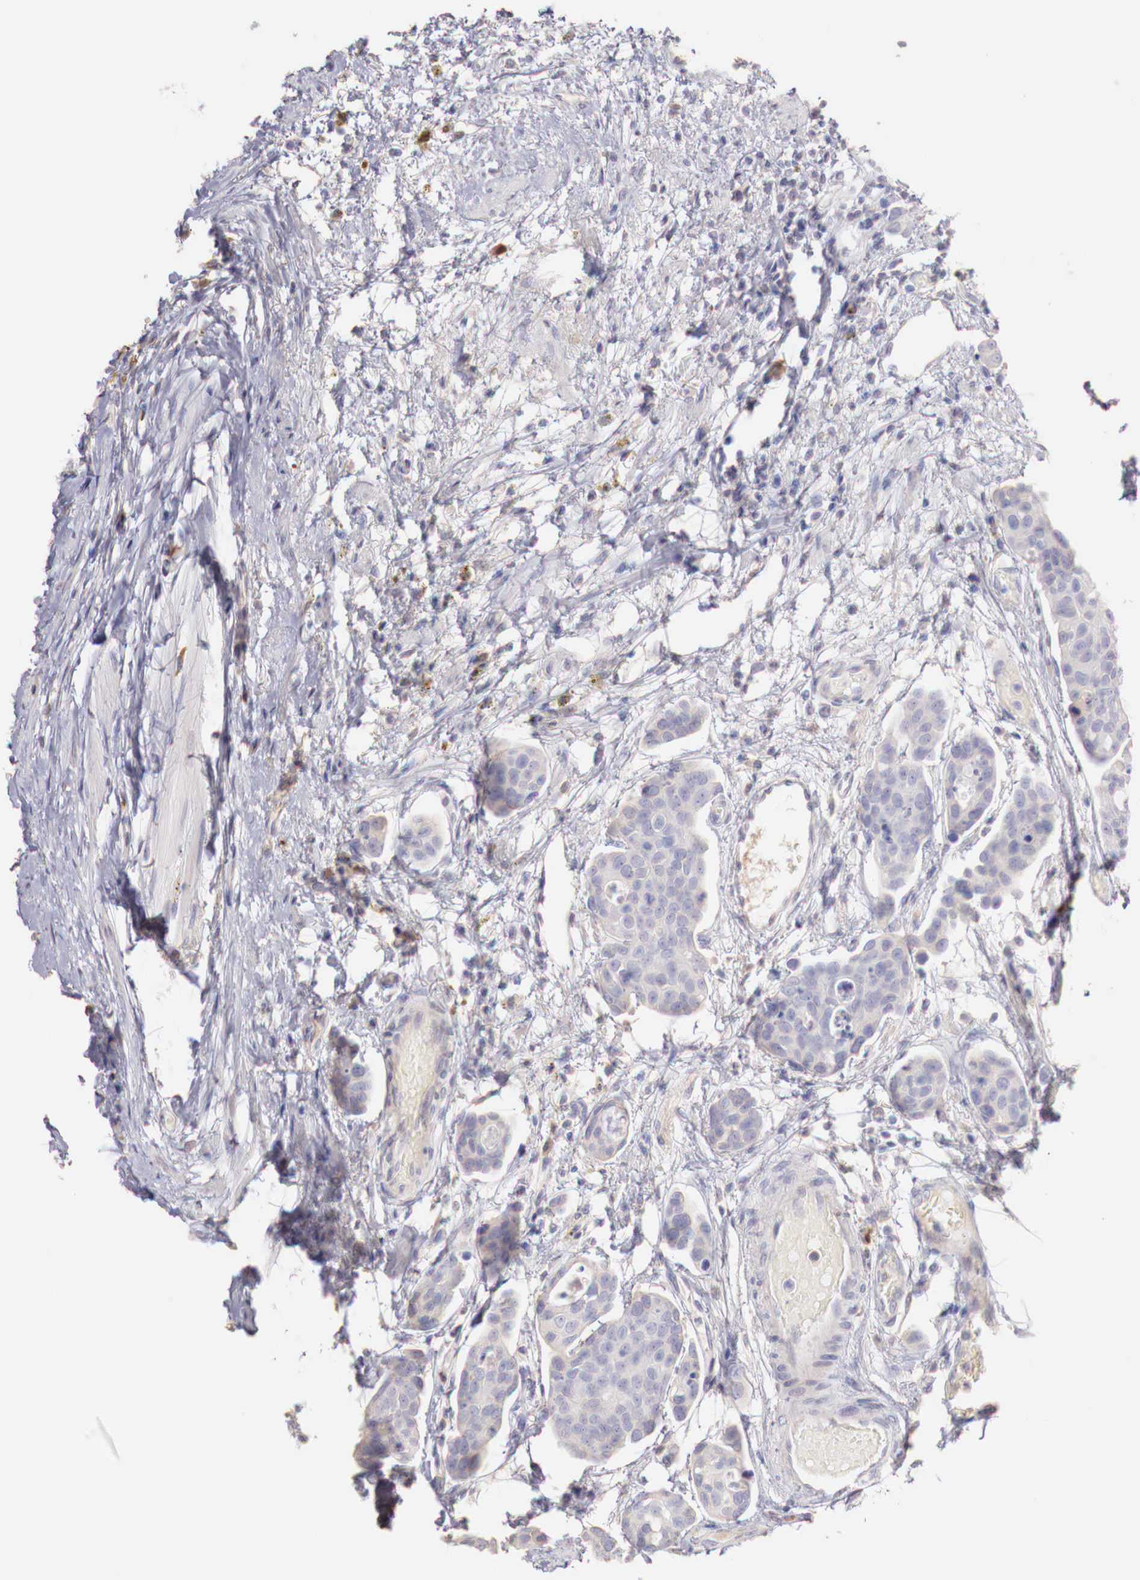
{"staining": {"intensity": "weak", "quantity": "25%-75%", "location": "cytoplasmic/membranous"}, "tissue": "urothelial cancer", "cell_type": "Tumor cells", "image_type": "cancer", "snomed": [{"axis": "morphology", "description": "Urothelial carcinoma, High grade"}, {"axis": "topography", "description": "Urinary bladder"}], "caption": "Immunohistochemistry (IHC) of urothelial cancer shows low levels of weak cytoplasmic/membranous staining in about 25%-75% of tumor cells.", "gene": "XPNPEP2", "patient": {"sex": "male", "age": 78}}